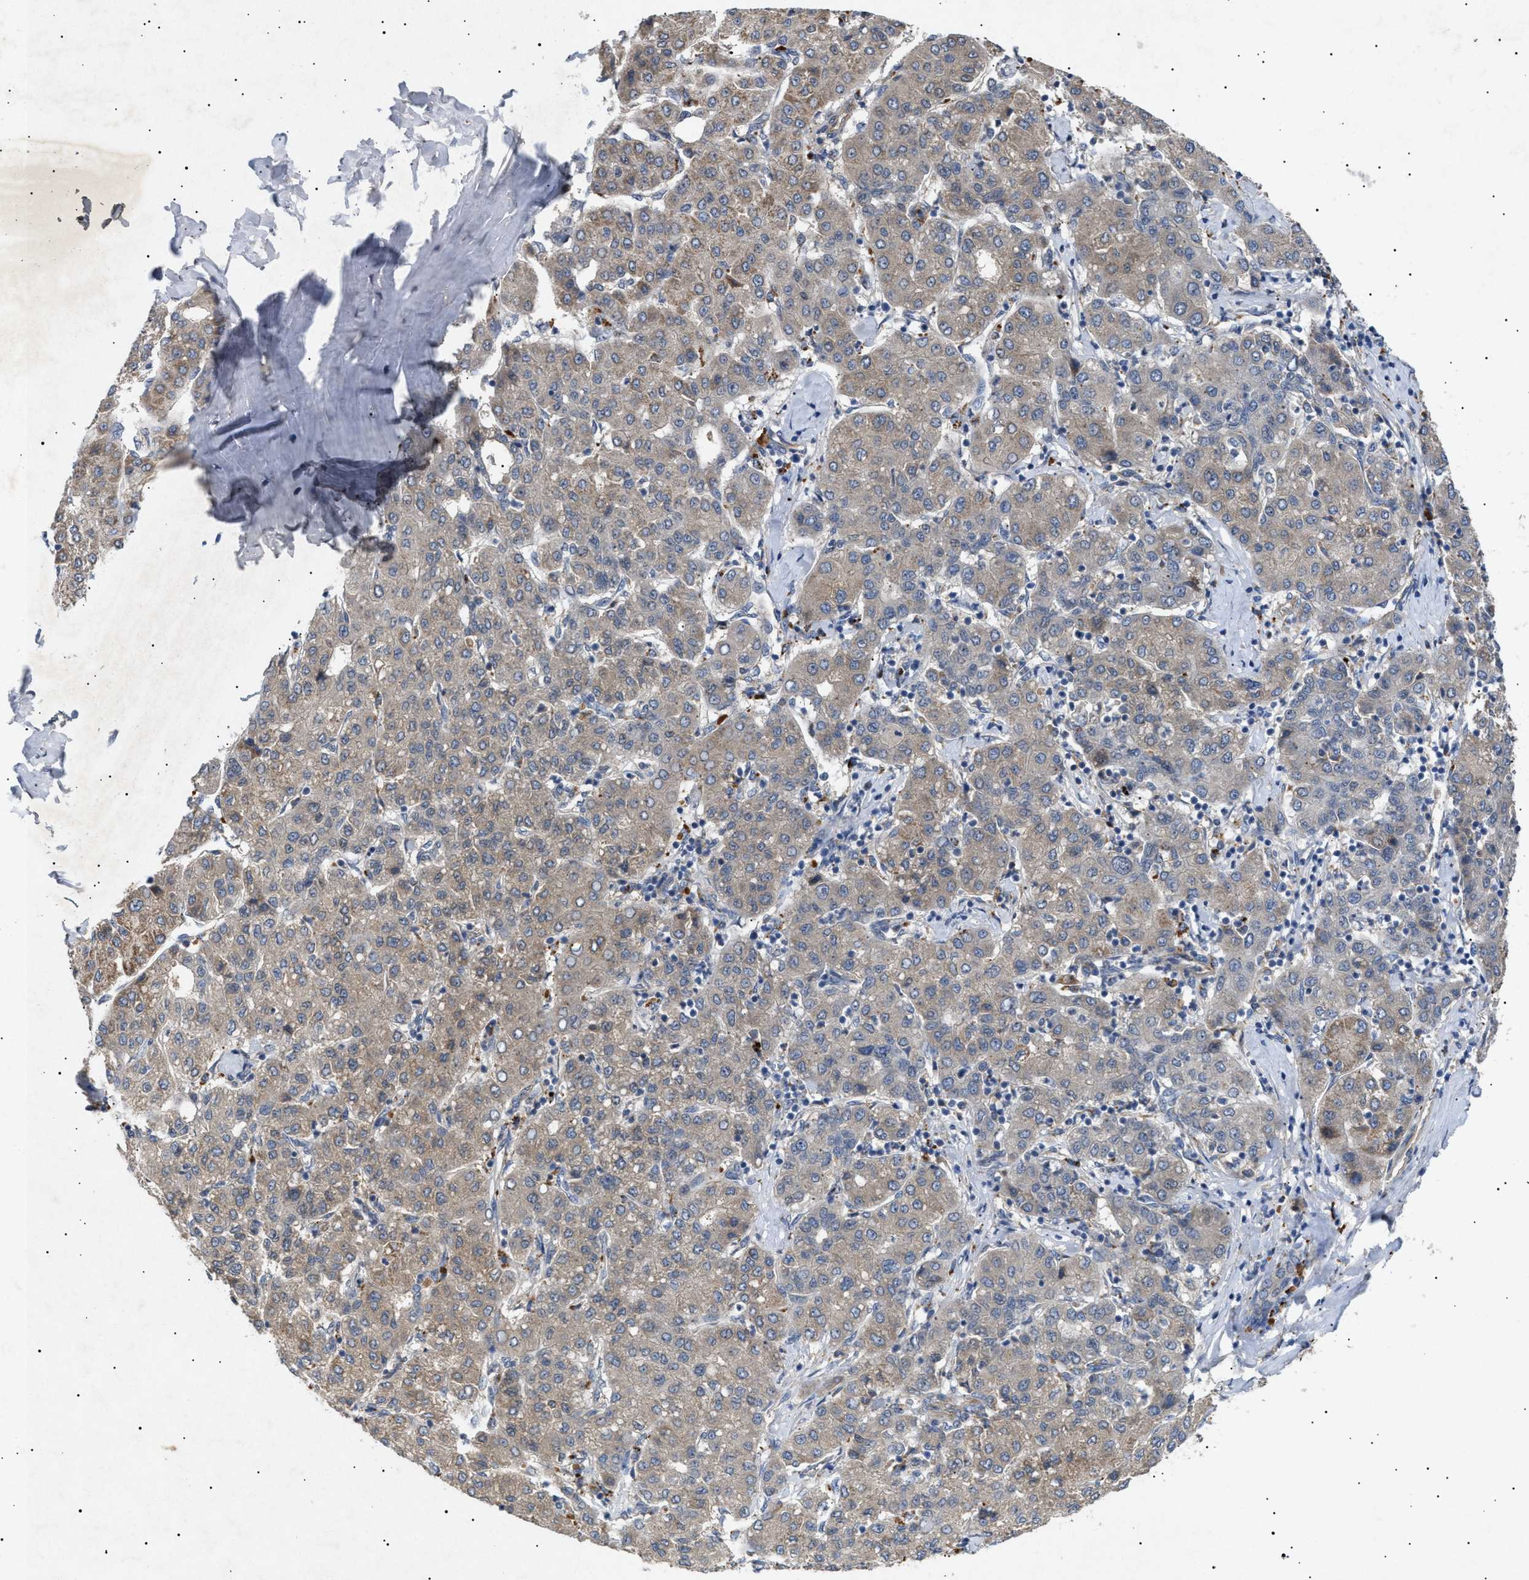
{"staining": {"intensity": "weak", "quantity": ">75%", "location": "cytoplasmic/membranous"}, "tissue": "liver cancer", "cell_type": "Tumor cells", "image_type": "cancer", "snomed": [{"axis": "morphology", "description": "Carcinoma, Hepatocellular, NOS"}, {"axis": "topography", "description": "Liver"}], "caption": "Liver cancer (hepatocellular carcinoma) stained with a protein marker shows weak staining in tumor cells.", "gene": "SIRT5", "patient": {"sex": "male", "age": 65}}